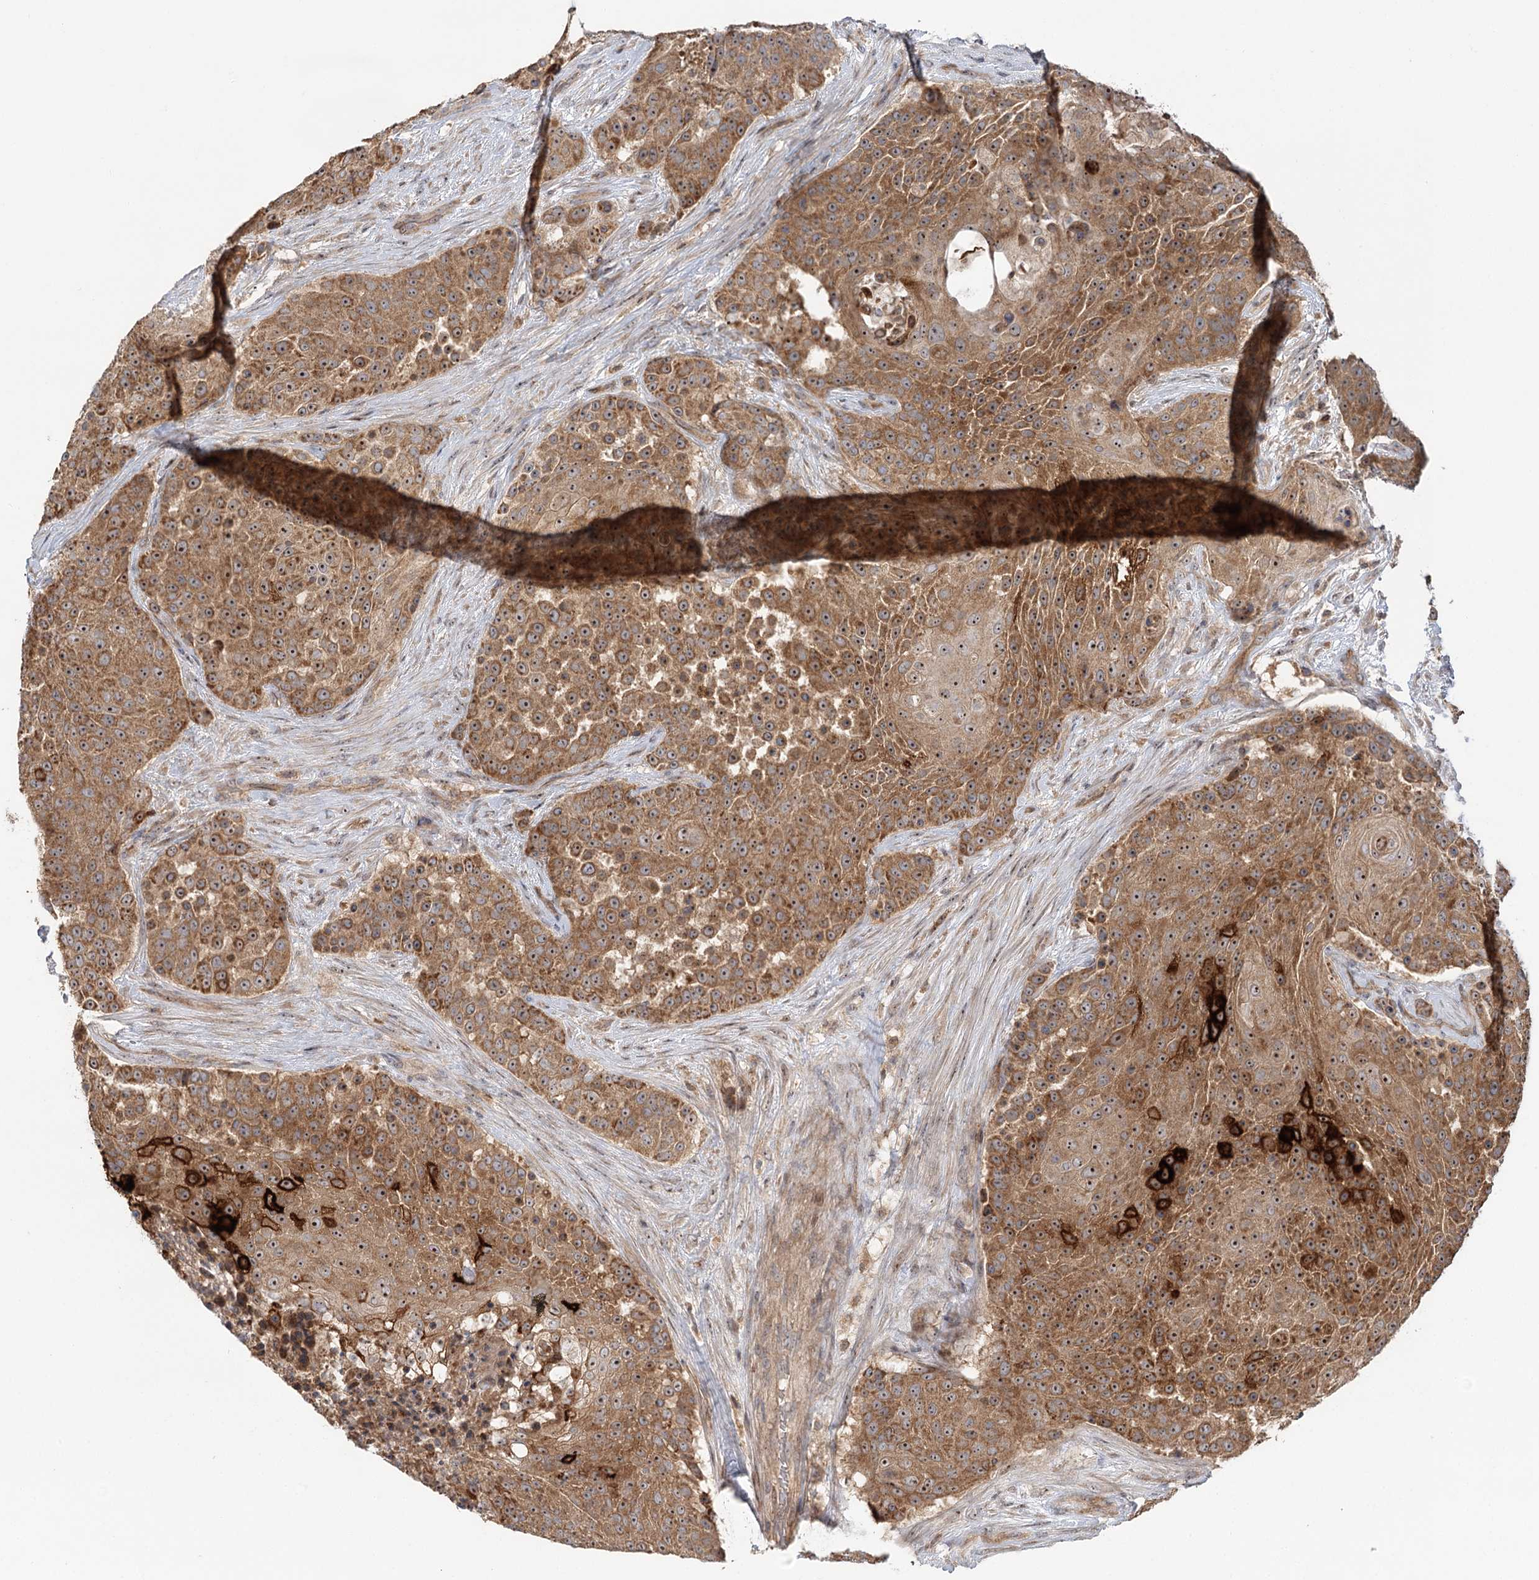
{"staining": {"intensity": "moderate", "quantity": ">75%", "location": "cytoplasmic/membranous,nuclear"}, "tissue": "urothelial cancer", "cell_type": "Tumor cells", "image_type": "cancer", "snomed": [{"axis": "morphology", "description": "Urothelial carcinoma, High grade"}, {"axis": "topography", "description": "Urinary bladder"}], "caption": "Urothelial cancer was stained to show a protein in brown. There is medium levels of moderate cytoplasmic/membranous and nuclear staining in about >75% of tumor cells.", "gene": "RAPGEF6", "patient": {"sex": "female", "age": 63}}